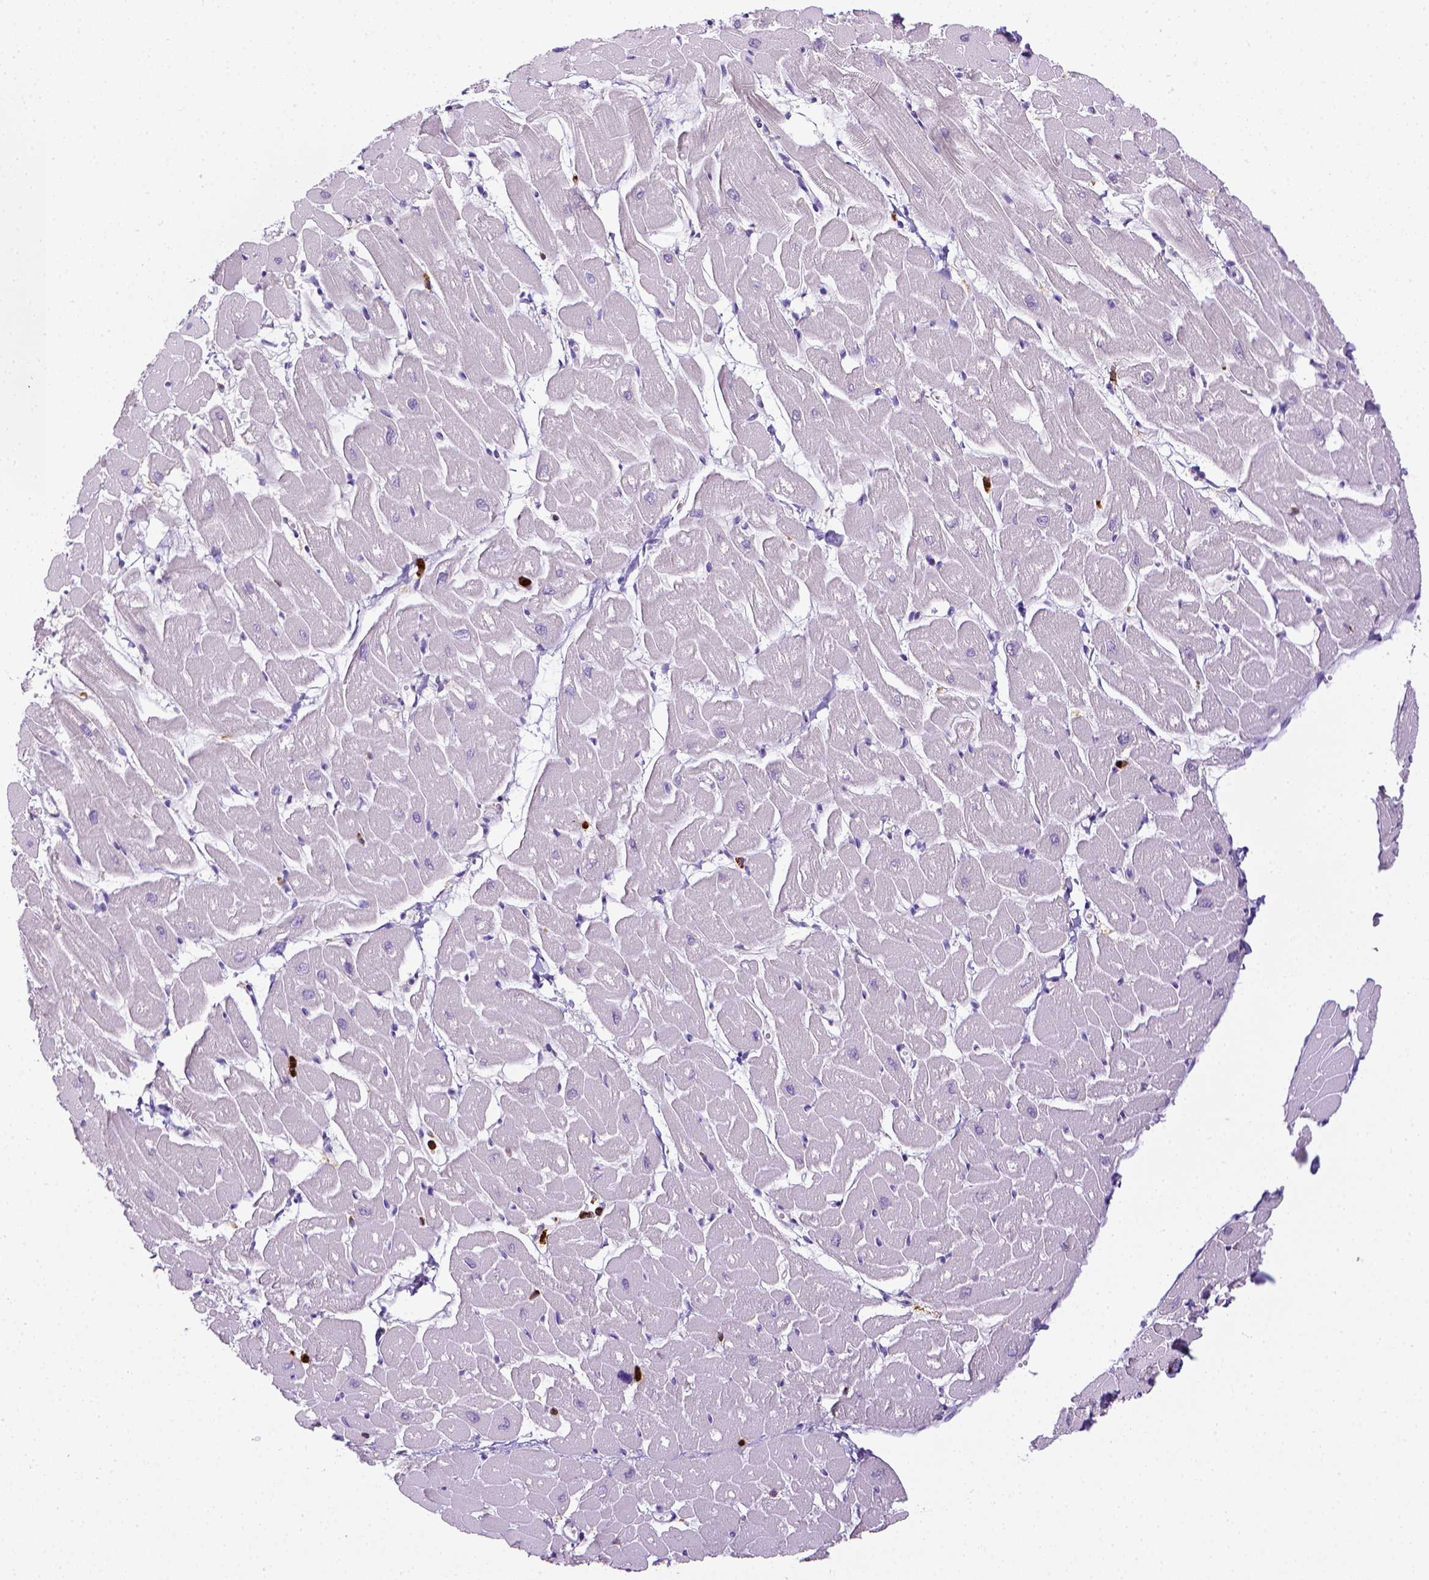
{"staining": {"intensity": "negative", "quantity": "none", "location": "none"}, "tissue": "heart muscle", "cell_type": "Cardiomyocytes", "image_type": "normal", "snomed": [{"axis": "morphology", "description": "Normal tissue, NOS"}, {"axis": "topography", "description": "Heart"}], "caption": "Immunohistochemistry (IHC) photomicrograph of benign heart muscle: heart muscle stained with DAB reveals no significant protein positivity in cardiomyocytes. (IHC, brightfield microscopy, high magnification).", "gene": "ITGAM", "patient": {"sex": "male", "age": 57}}